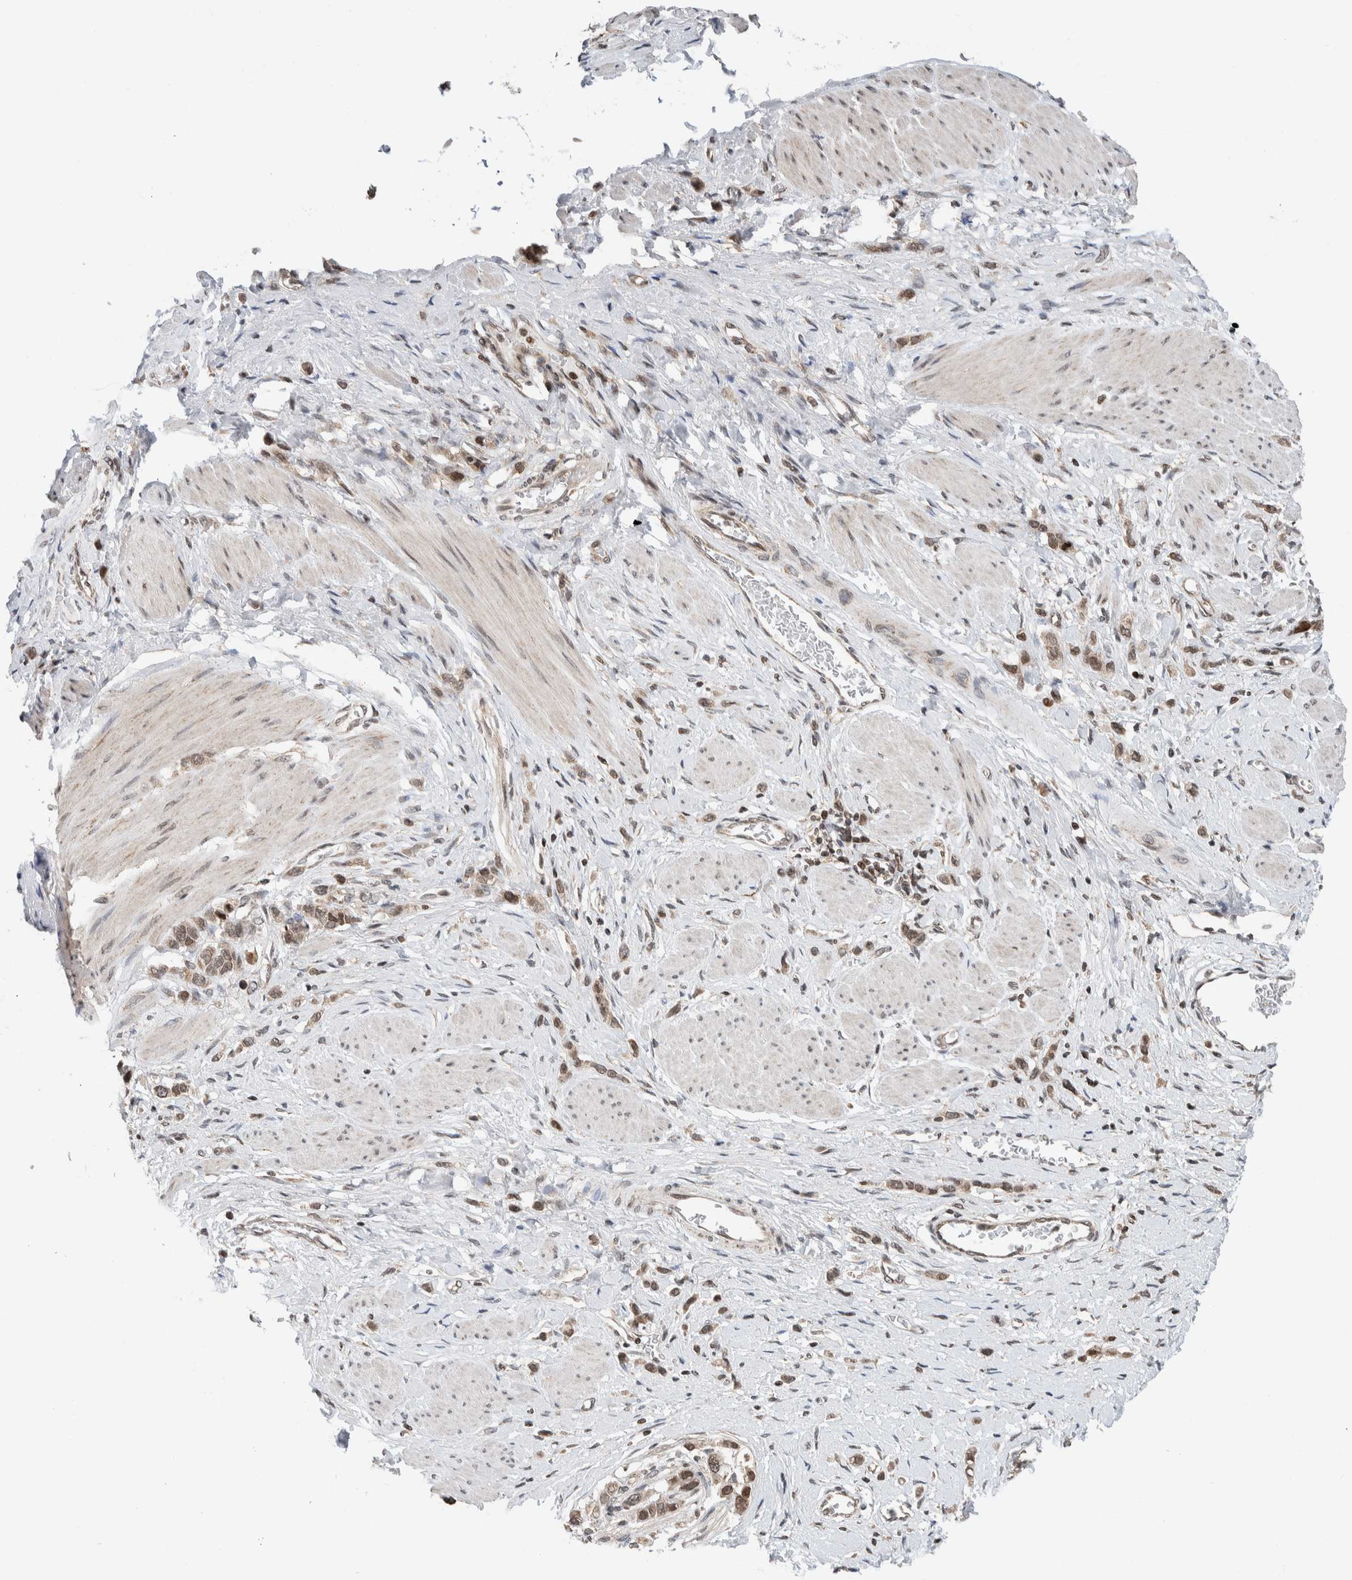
{"staining": {"intensity": "weak", "quantity": ">75%", "location": "nuclear"}, "tissue": "stomach cancer", "cell_type": "Tumor cells", "image_type": "cancer", "snomed": [{"axis": "morphology", "description": "Adenocarcinoma, NOS"}, {"axis": "topography", "description": "Stomach"}], "caption": "This photomicrograph demonstrates IHC staining of human stomach cancer, with low weak nuclear positivity in about >75% of tumor cells.", "gene": "NPLOC4", "patient": {"sex": "female", "age": 65}}